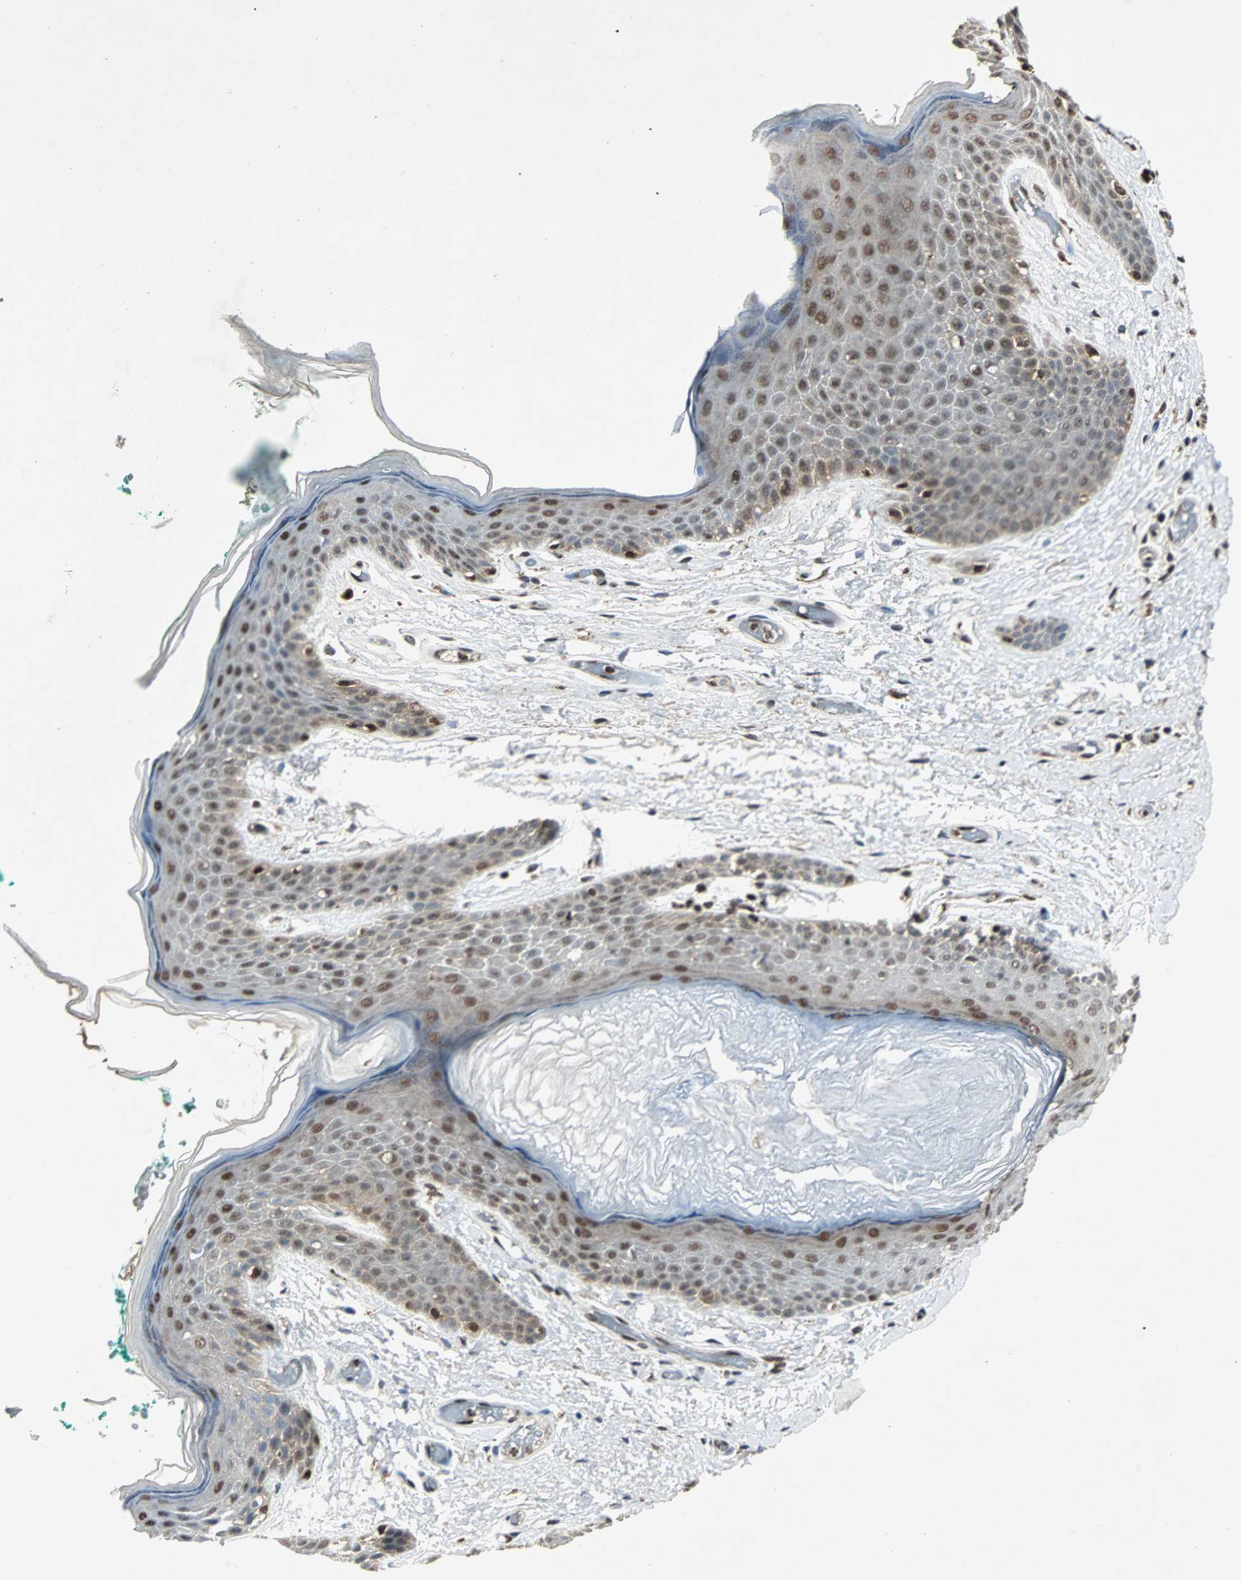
{"staining": {"intensity": "moderate", "quantity": ">75%", "location": "cytoplasmic/membranous,nuclear"}, "tissue": "skin", "cell_type": "Epidermal cells", "image_type": "normal", "snomed": [{"axis": "morphology", "description": "Normal tissue, NOS"}, {"axis": "topography", "description": "Anal"}], "caption": "Protein staining reveals moderate cytoplasmic/membranous,nuclear expression in approximately >75% of epidermal cells in normal skin. The protein of interest is stained brown, and the nuclei are stained in blue (DAB (3,3'-diaminobenzidine) IHC with brightfield microscopy, high magnification).", "gene": "ACLY", "patient": {"sex": "male", "age": 74}}